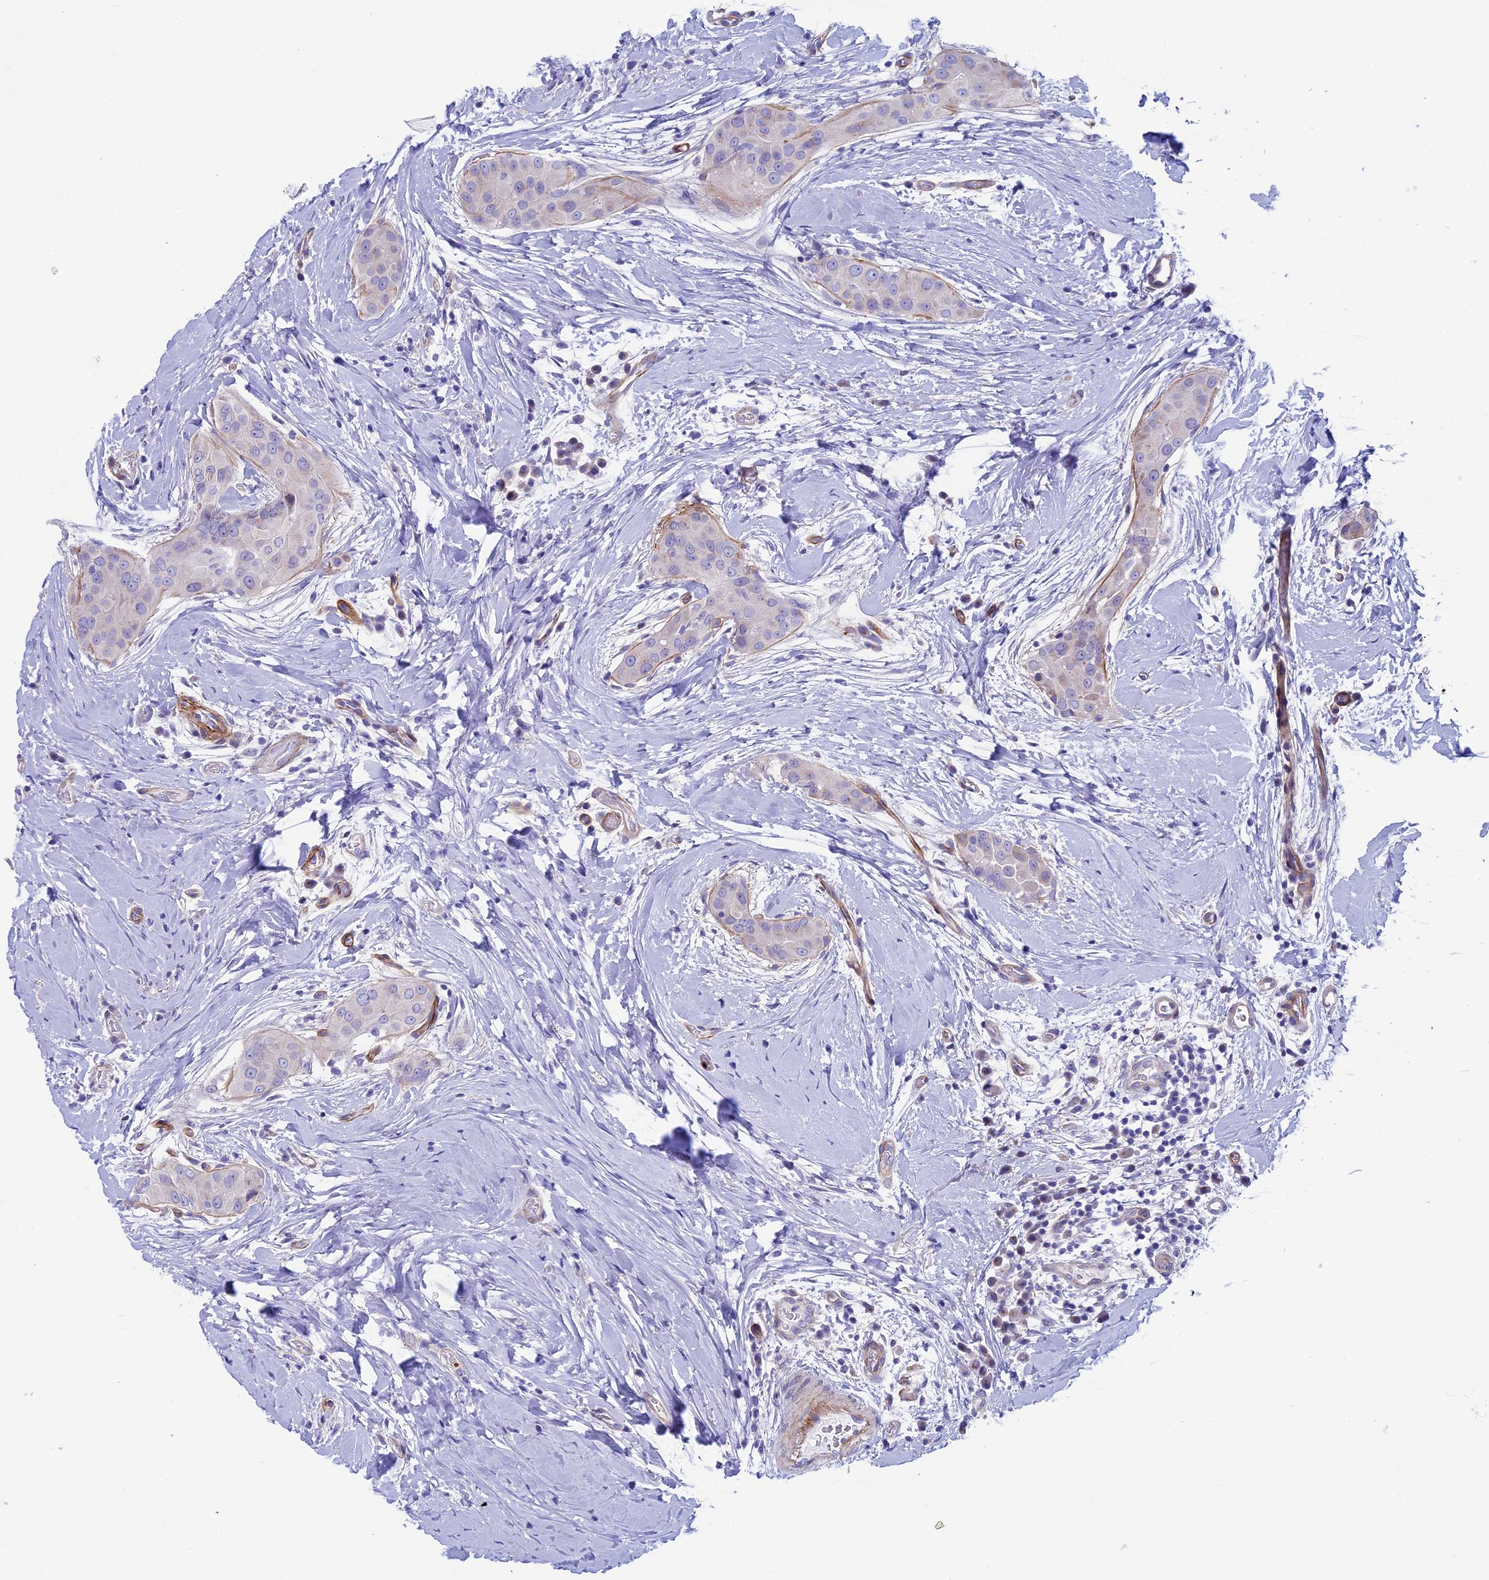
{"staining": {"intensity": "negative", "quantity": "none", "location": "none"}, "tissue": "thyroid cancer", "cell_type": "Tumor cells", "image_type": "cancer", "snomed": [{"axis": "morphology", "description": "Papillary adenocarcinoma, NOS"}, {"axis": "topography", "description": "Thyroid gland"}], "caption": "Tumor cells are negative for protein expression in human thyroid cancer (papillary adenocarcinoma).", "gene": "LOXL1", "patient": {"sex": "male", "age": 33}}